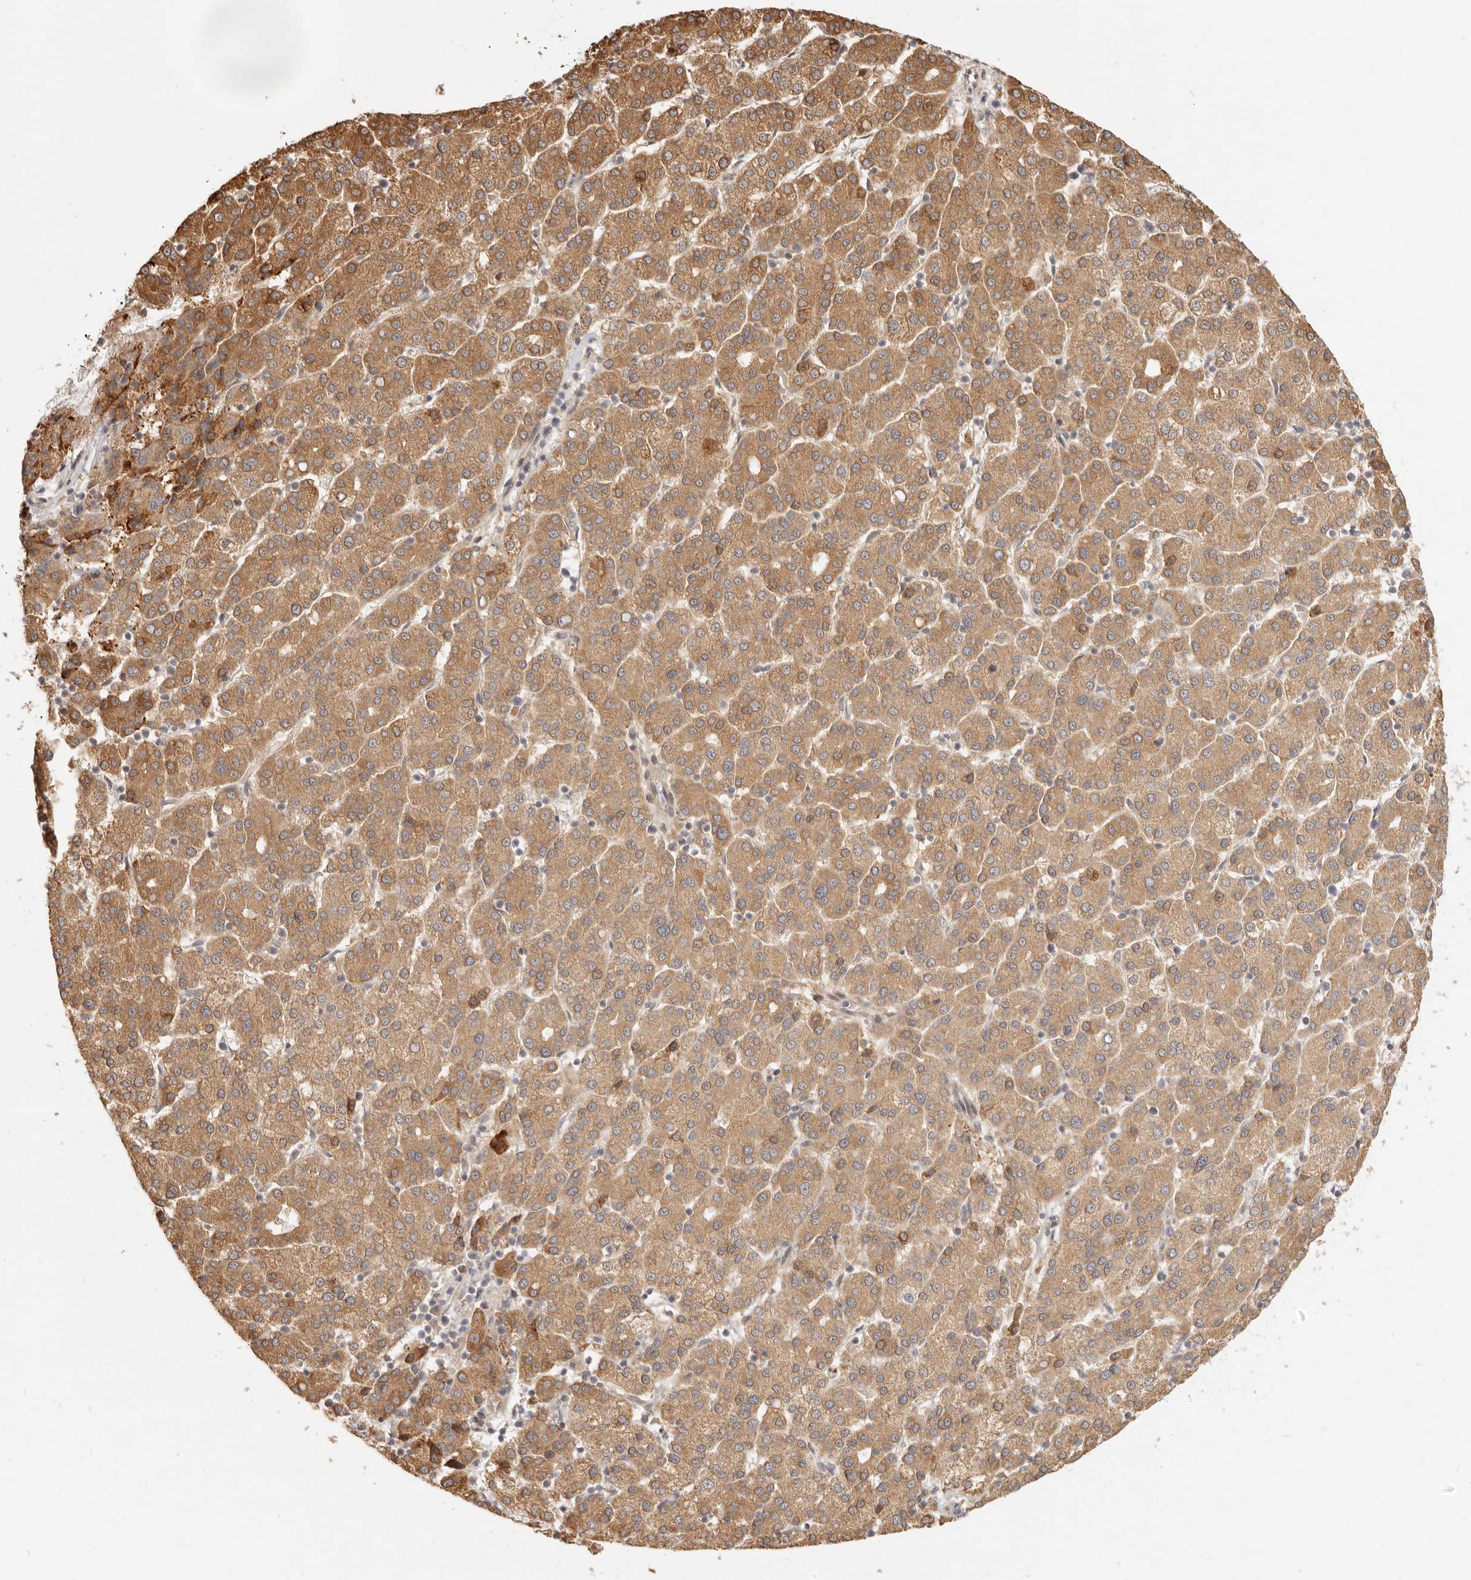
{"staining": {"intensity": "moderate", "quantity": ">75%", "location": "cytoplasmic/membranous"}, "tissue": "liver cancer", "cell_type": "Tumor cells", "image_type": "cancer", "snomed": [{"axis": "morphology", "description": "Carcinoma, Hepatocellular, NOS"}, {"axis": "topography", "description": "Liver"}], "caption": "The image shows a brown stain indicating the presence of a protein in the cytoplasmic/membranous of tumor cells in hepatocellular carcinoma (liver).", "gene": "TUFT1", "patient": {"sex": "female", "age": 58}}